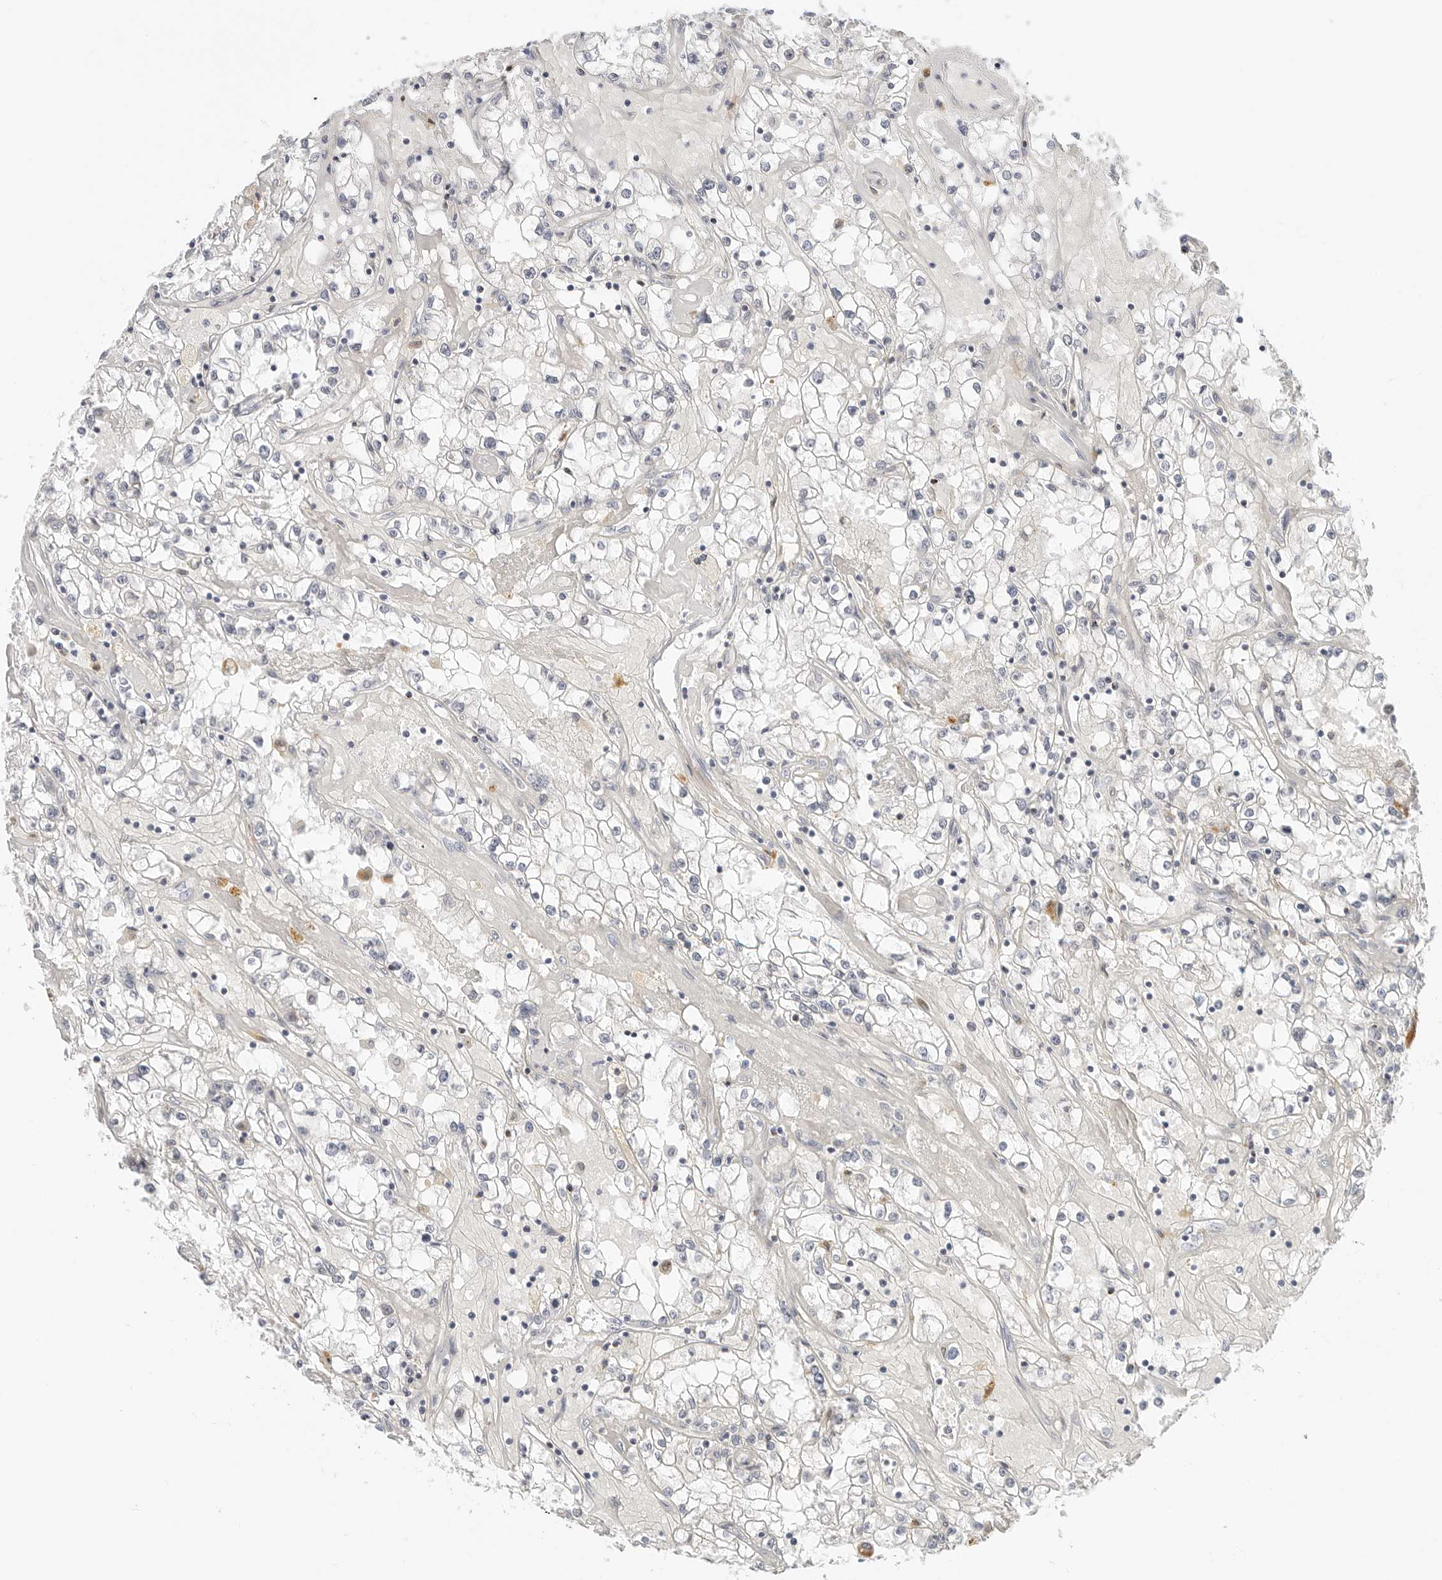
{"staining": {"intensity": "negative", "quantity": "none", "location": "none"}, "tissue": "renal cancer", "cell_type": "Tumor cells", "image_type": "cancer", "snomed": [{"axis": "morphology", "description": "Adenocarcinoma, NOS"}, {"axis": "topography", "description": "Kidney"}], "caption": "Renal adenocarcinoma was stained to show a protein in brown. There is no significant positivity in tumor cells.", "gene": "TSEN2", "patient": {"sex": "male", "age": 56}}